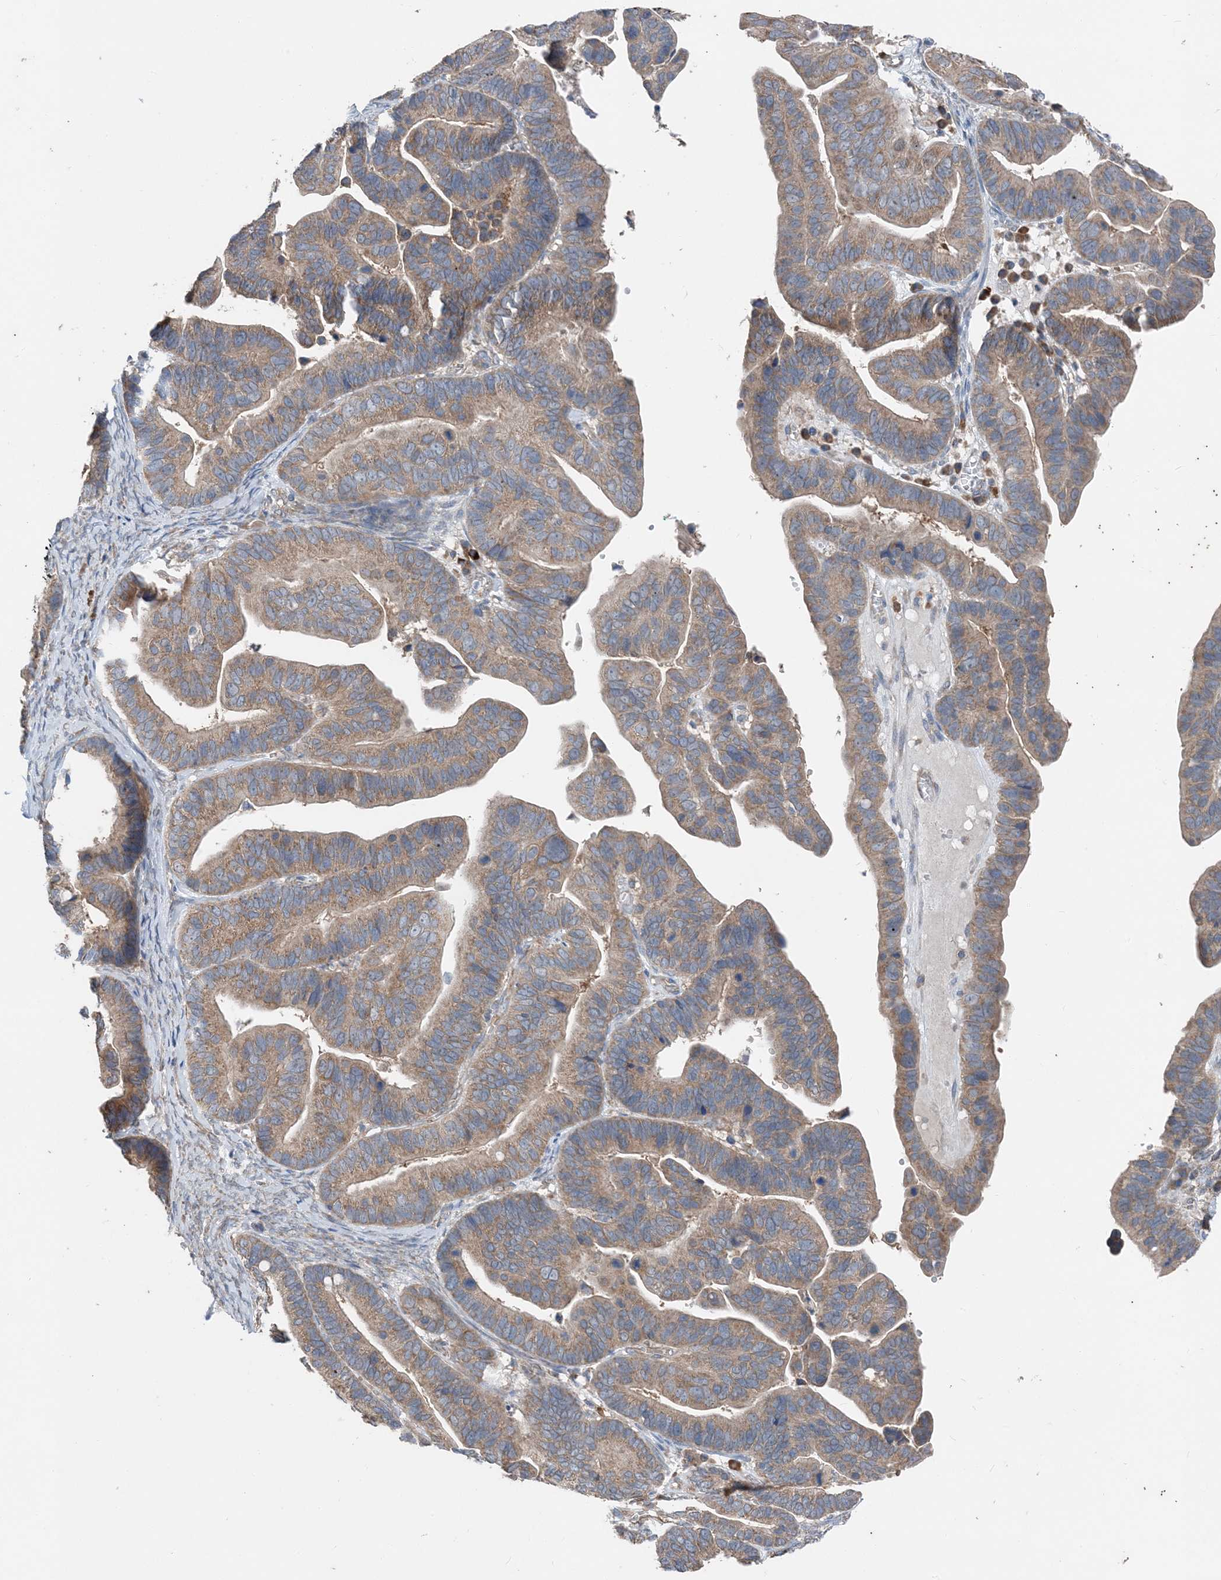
{"staining": {"intensity": "moderate", "quantity": "25%-75%", "location": "cytoplasmic/membranous"}, "tissue": "ovarian cancer", "cell_type": "Tumor cells", "image_type": "cancer", "snomed": [{"axis": "morphology", "description": "Cystadenocarcinoma, serous, NOS"}, {"axis": "topography", "description": "Ovary"}], "caption": "The immunohistochemical stain highlights moderate cytoplasmic/membranous positivity in tumor cells of ovarian serous cystadenocarcinoma tissue. The protein of interest is shown in brown color, while the nuclei are stained blue.", "gene": "DHX30", "patient": {"sex": "female", "age": 56}}